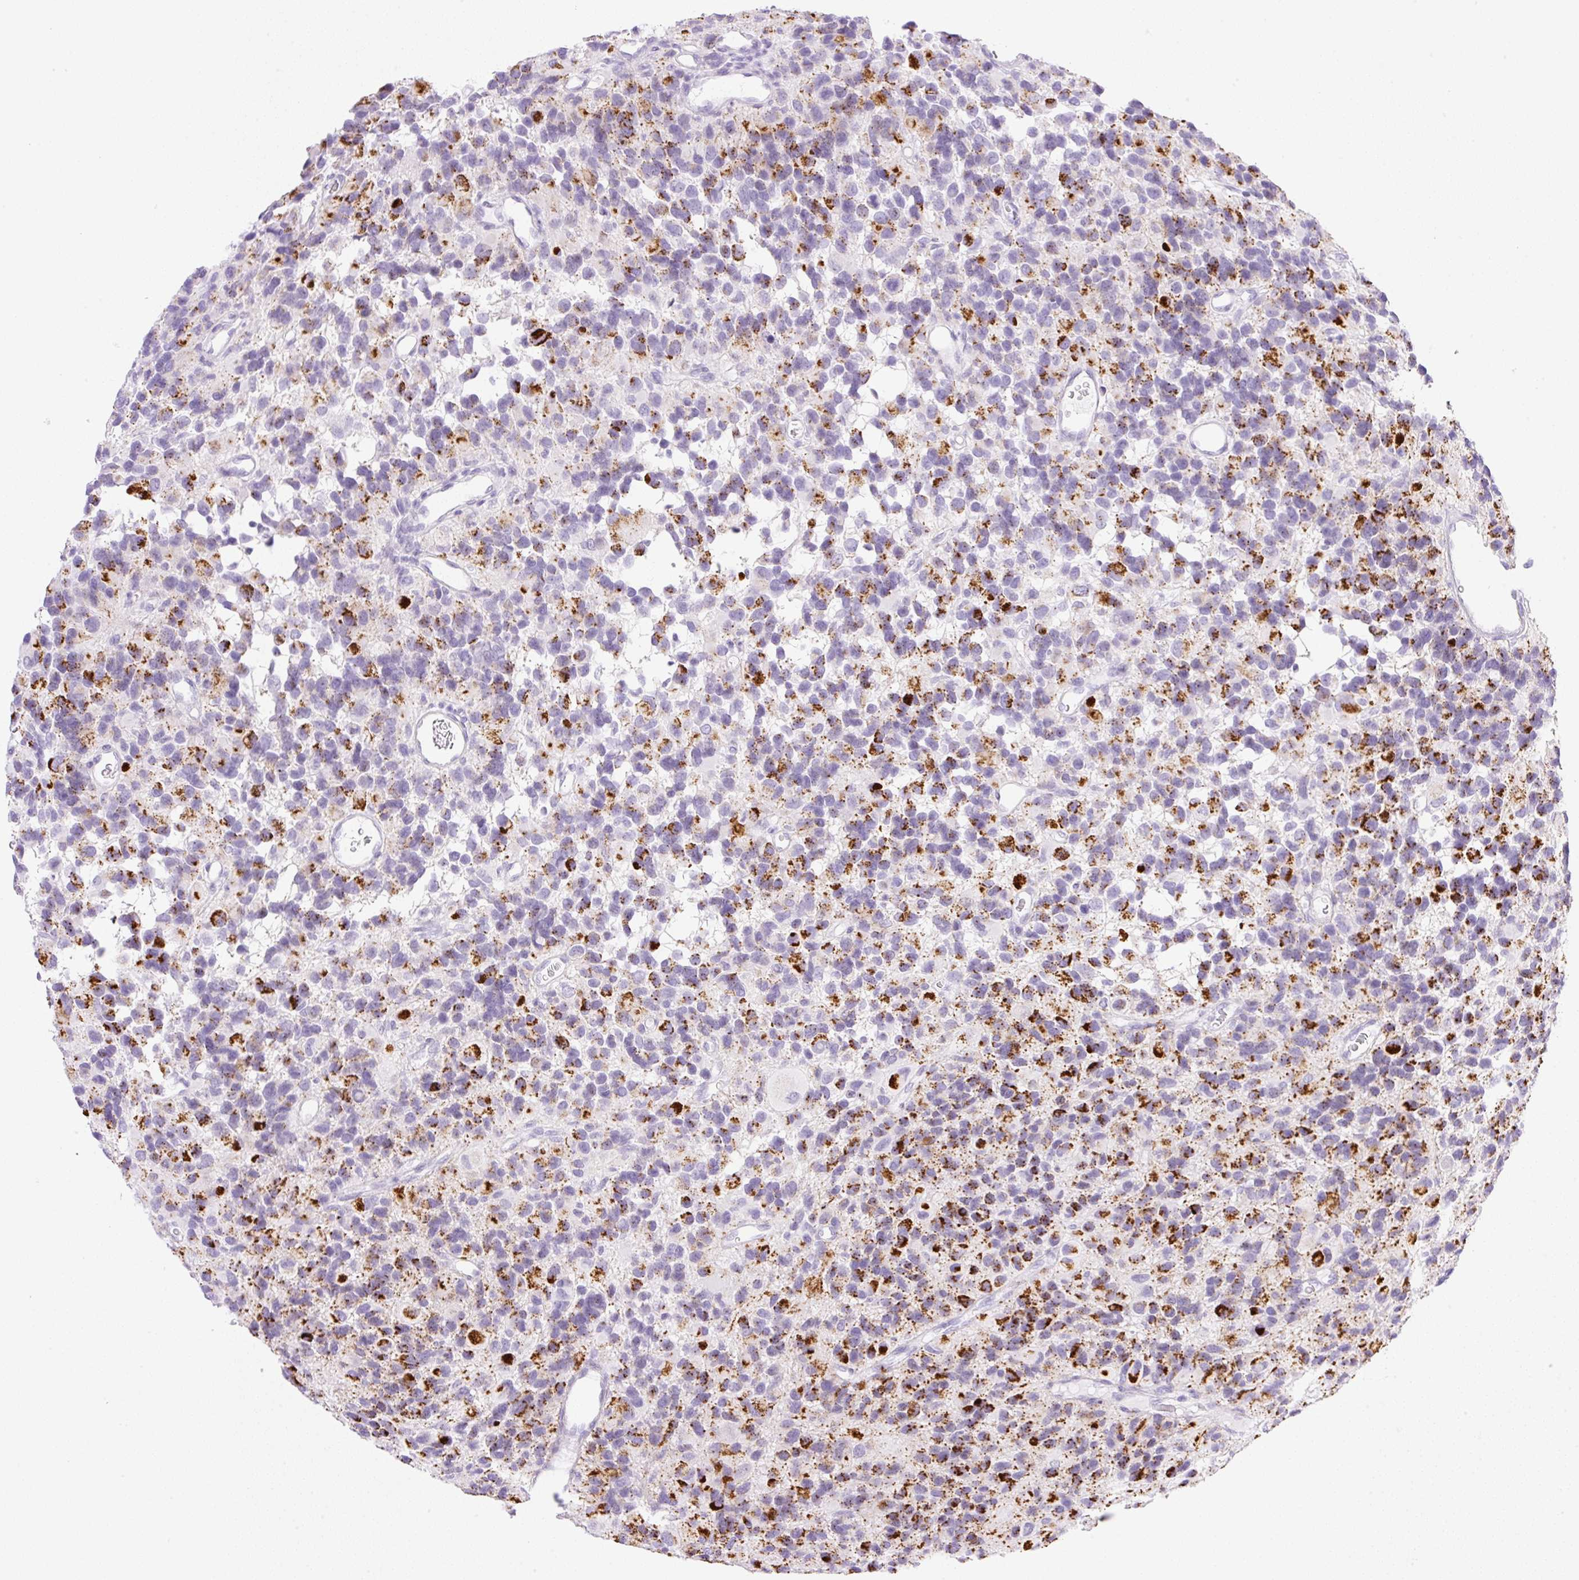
{"staining": {"intensity": "strong", "quantity": "<25%", "location": "cytoplasmic/membranous"}, "tissue": "glioma", "cell_type": "Tumor cells", "image_type": "cancer", "snomed": [{"axis": "morphology", "description": "Glioma, malignant, High grade"}, {"axis": "topography", "description": "Brain"}], "caption": "High-grade glioma (malignant) stained for a protein exhibits strong cytoplasmic/membranous positivity in tumor cells.", "gene": "SPRR4", "patient": {"sex": "male", "age": 77}}